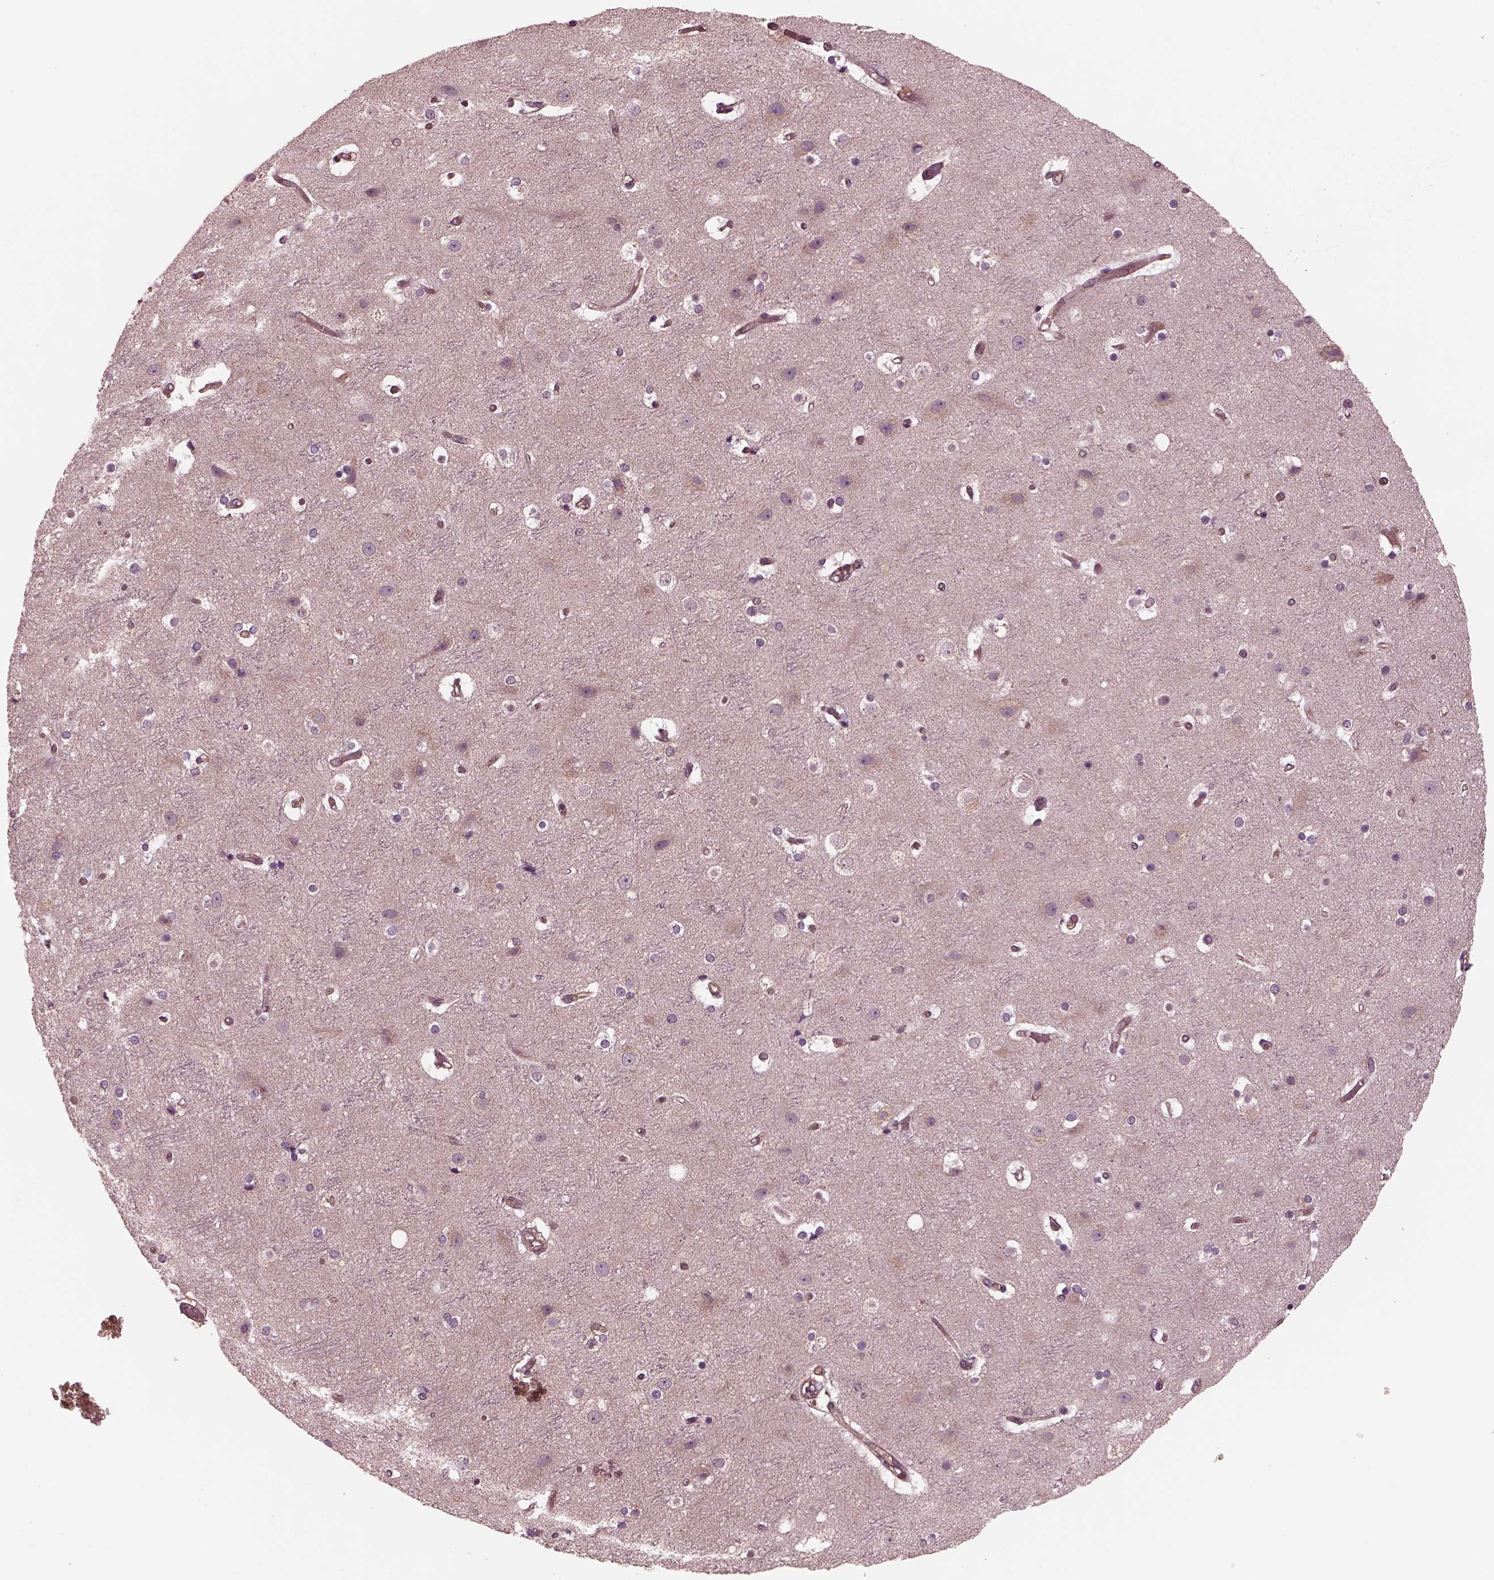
{"staining": {"intensity": "moderate", "quantity": ">75%", "location": "cytoplasmic/membranous"}, "tissue": "cerebral cortex", "cell_type": "Endothelial cells", "image_type": "normal", "snomed": [{"axis": "morphology", "description": "Normal tissue, NOS"}, {"axis": "topography", "description": "Cerebral cortex"}], "caption": "IHC histopathology image of normal cerebral cortex stained for a protein (brown), which reveals medium levels of moderate cytoplasmic/membranous expression in about >75% of endothelial cells.", "gene": "TUBG1", "patient": {"sex": "female", "age": 52}}